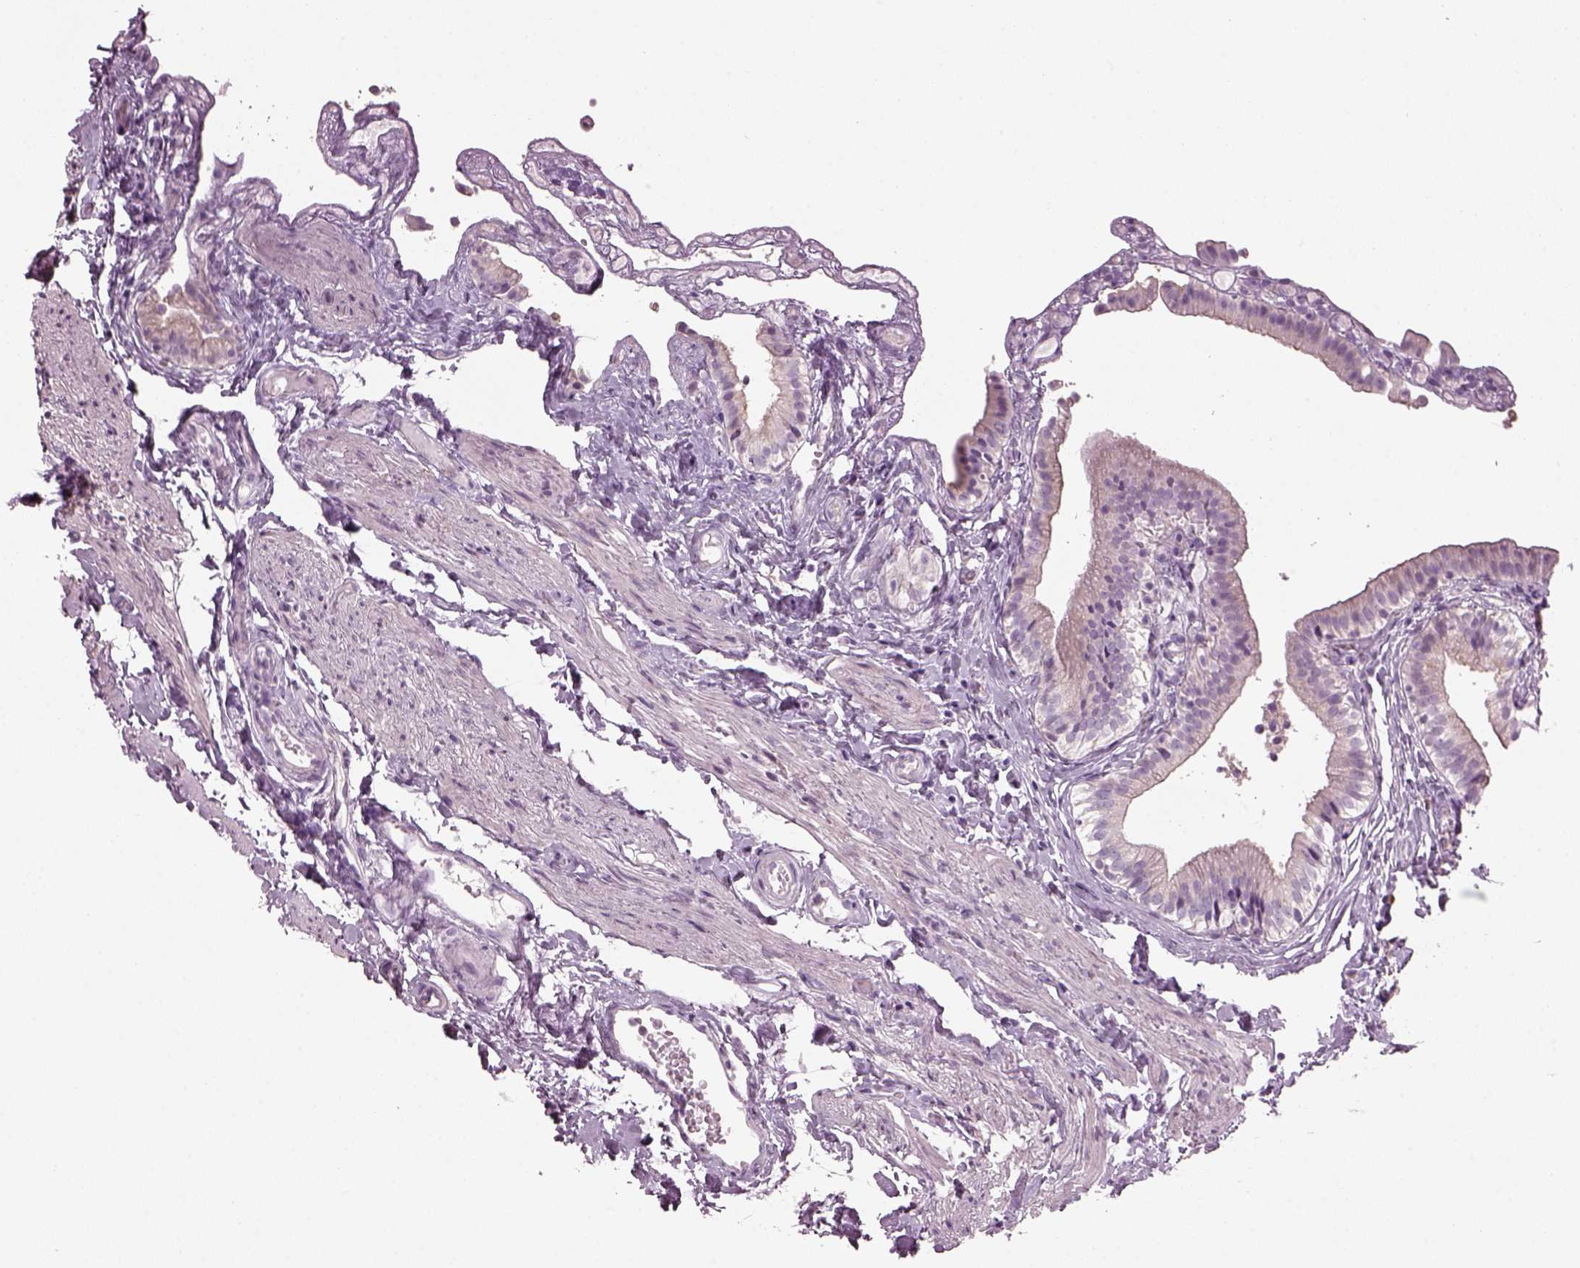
{"staining": {"intensity": "negative", "quantity": "none", "location": "none"}, "tissue": "gallbladder", "cell_type": "Glandular cells", "image_type": "normal", "snomed": [{"axis": "morphology", "description": "Normal tissue, NOS"}, {"axis": "topography", "description": "Gallbladder"}], "caption": "High magnification brightfield microscopy of unremarkable gallbladder stained with DAB (3,3'-diaminobenzidine) (brown) and counterstained with hematoxylin (blue): glandular cells show no significant expression. (DAB (3,3'-diaminobenzidine) IHC, high magnification).", "gene": "TMEM231", "patient": {"sex": "female", "age": 47}}